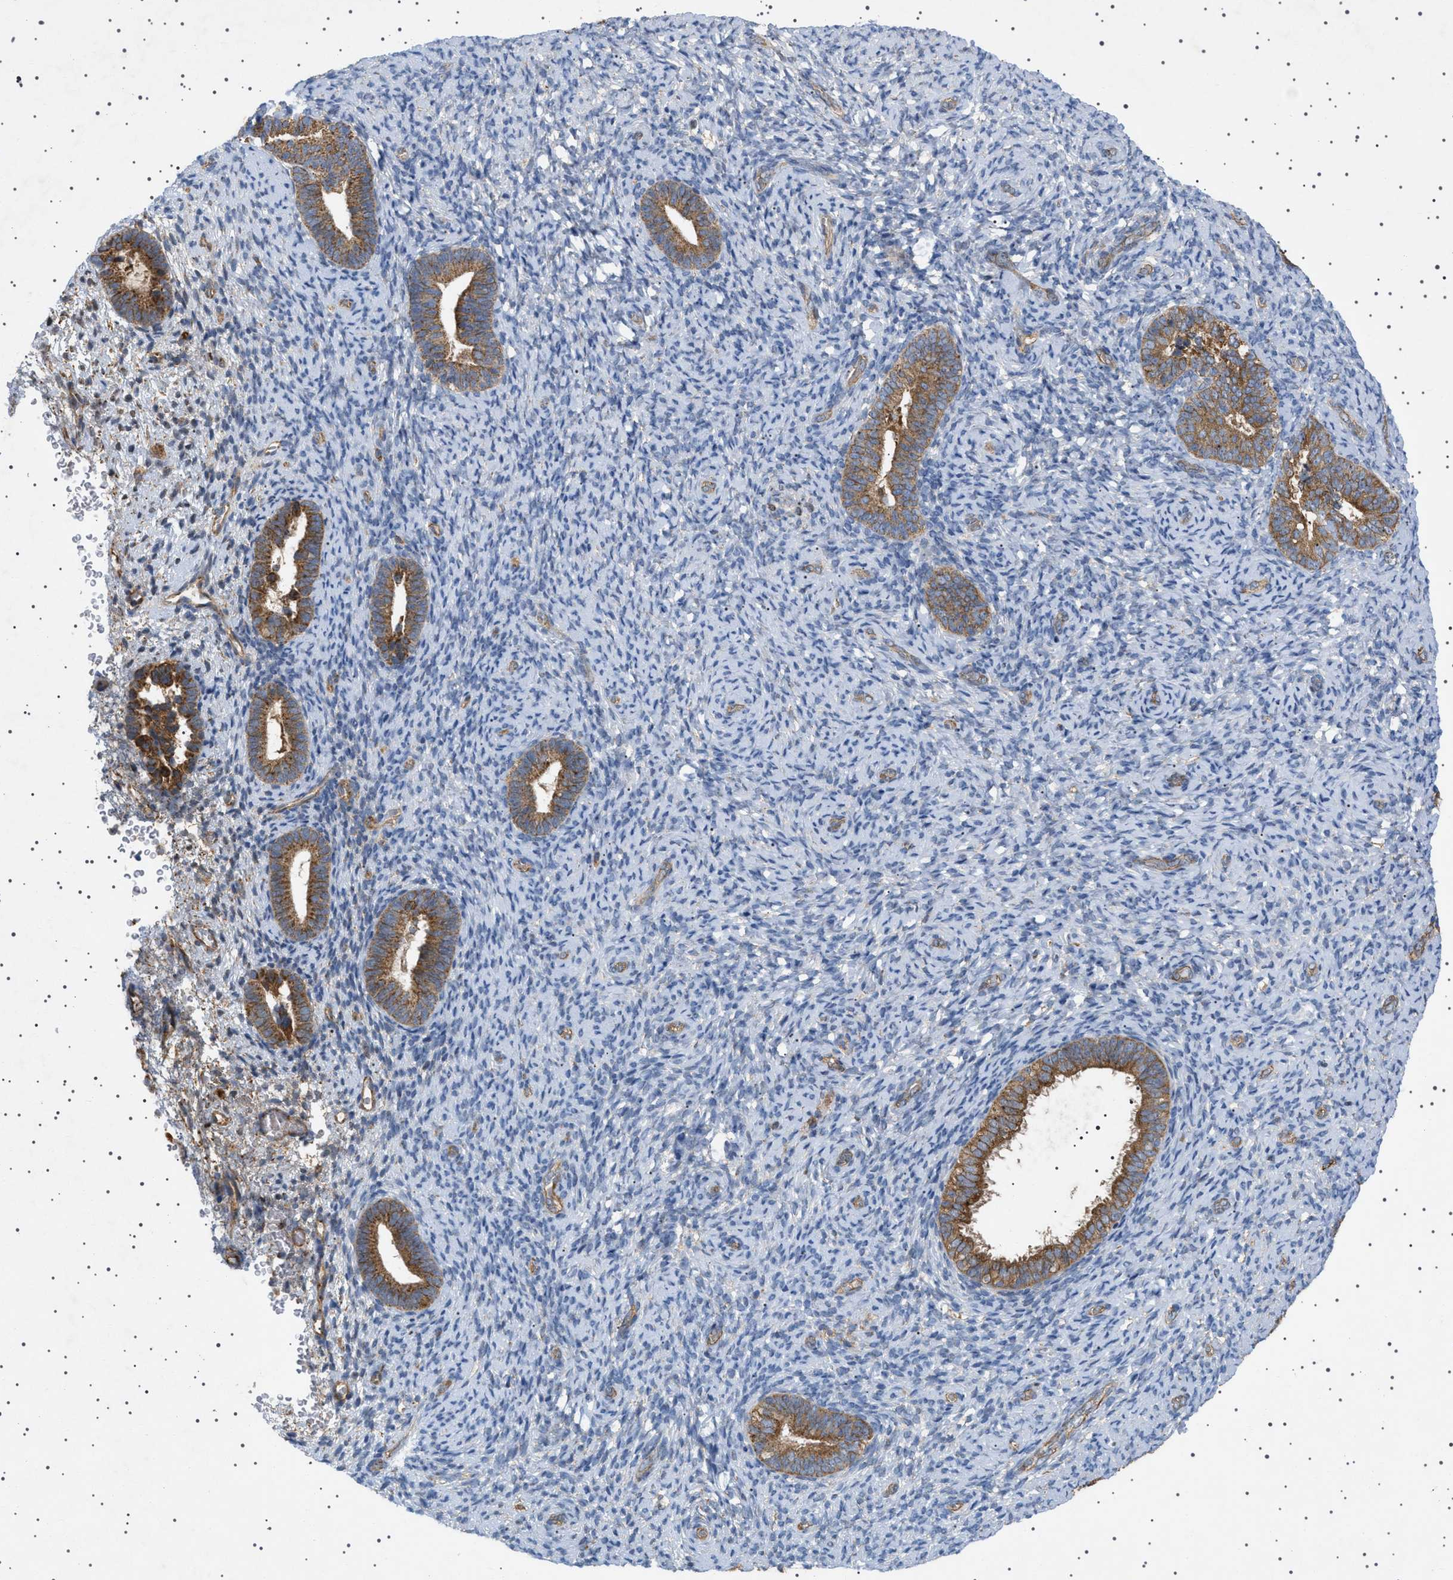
{"staining": {"intensity": "negative", "quantity": "none", "location": "none"}, "tissue": "endometrium", "cell_type": "Cells in endometrial stroma", "image_type": "normal", "snomed": [{"axis": "morphology", "description": "Normal tissue, NOS"}, {"axis": "topography", "description": "Endometrium"}], "caption": "A photomicrograph of human endometrium is negative for staining in cells in endometrial stroma. (DAB (3,3'-diaminobenzidine) IHC, high magnification).", "gene": "CCDC186", "patient": {"sex": "female", "age": 51}}